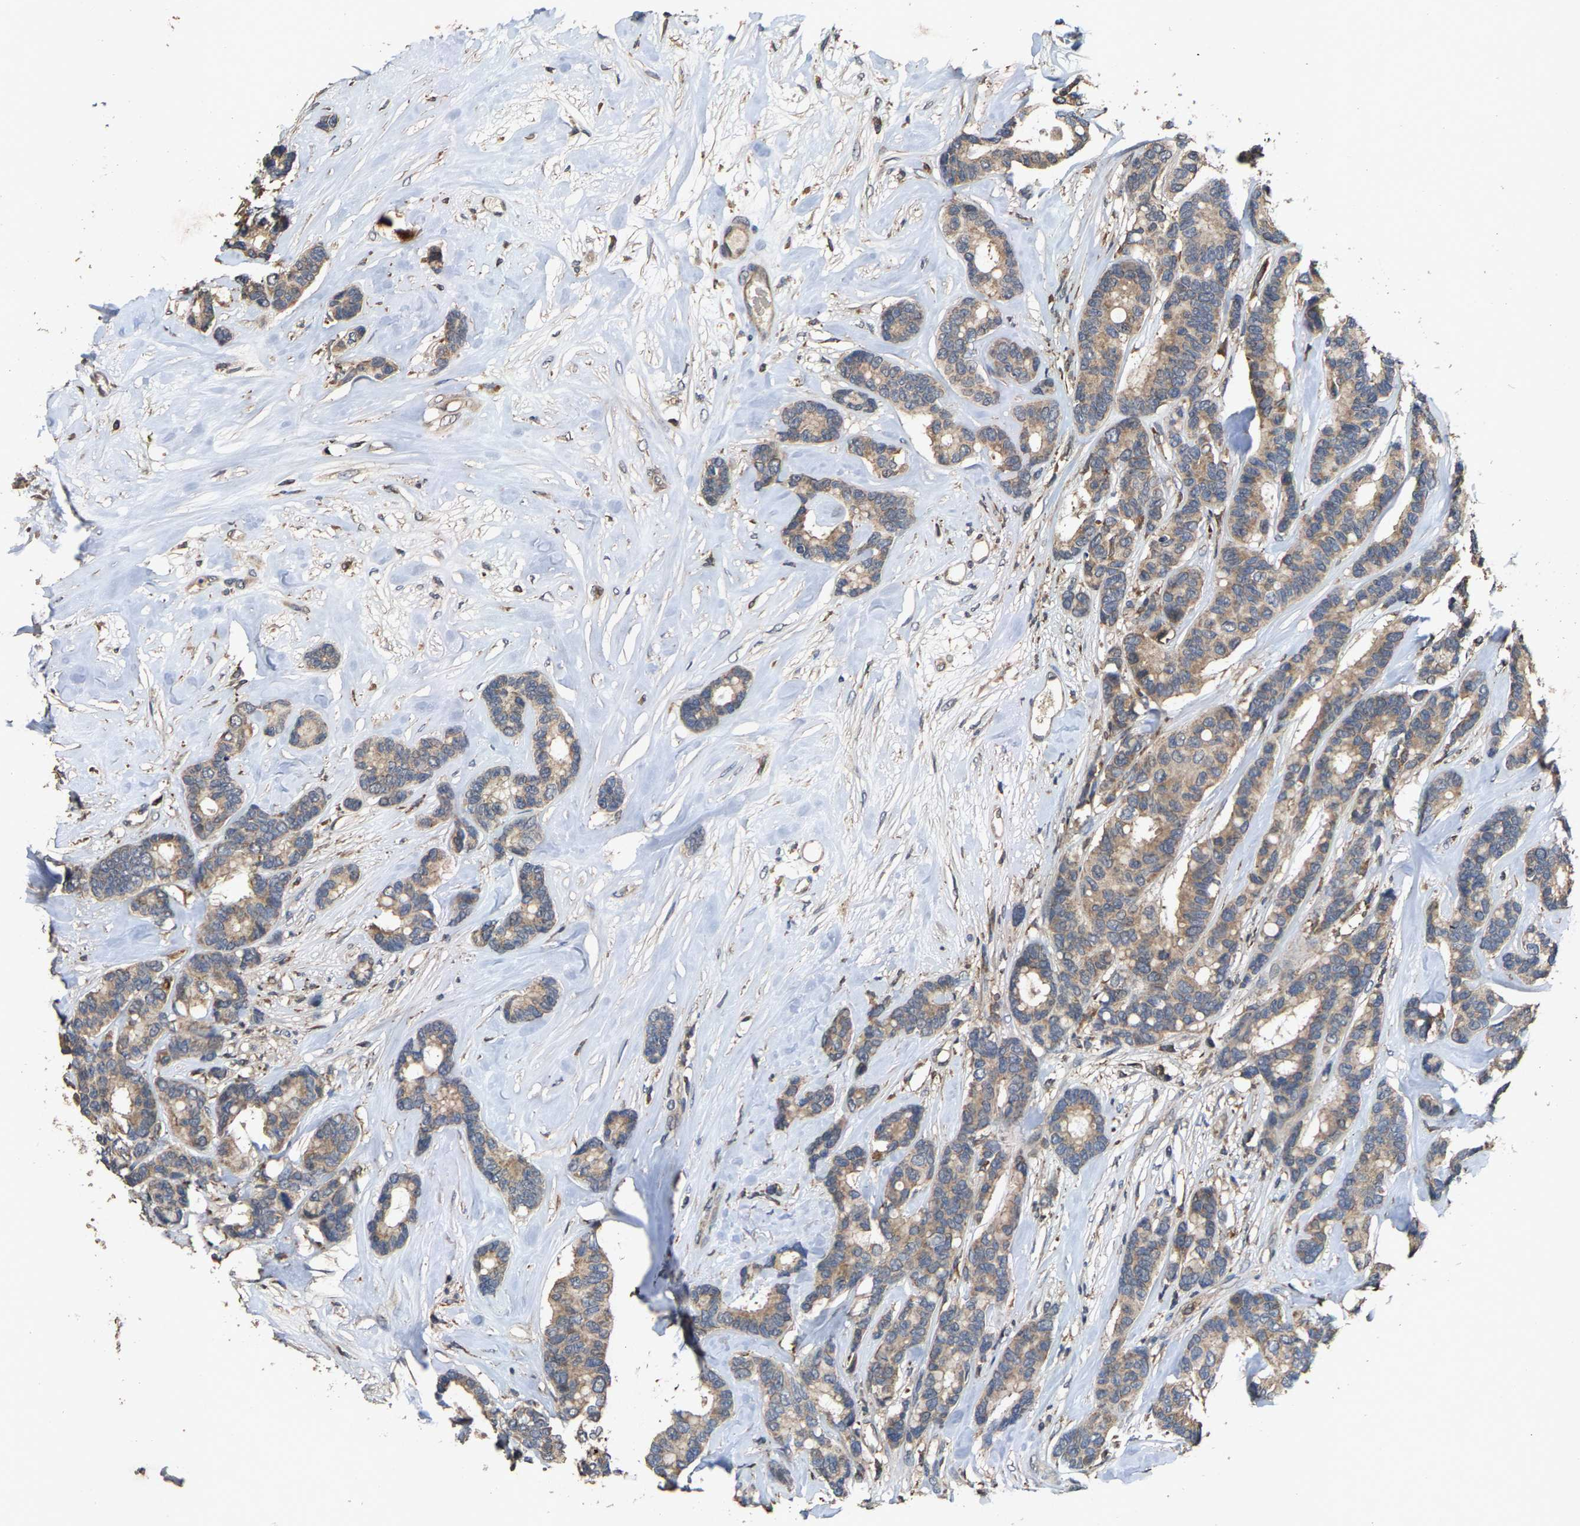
{"staining": {"intensity": "weak", "quantity": ">75%", "location": "cytoplasmic/membranous"}, "tissue": "breast cancer", "cell_type": "Tumor cells", "image_type": "cancer", "snomed": [{"axis": "morphology", "description": "Duct carcinoma"}, {"axis": "topography", "description": "Breast"}], "caption": "This photomicrograph demonstrates breast cancer stained with immunohistochemistry (IHC) to label a protein in brown. The cytoplasmic/membranous of tumor cells show weak positivity for the protein. Nuclei are counter-stained blue.", "gene": "TDRKH", "patient": {"sex": "female", "age": 87}}